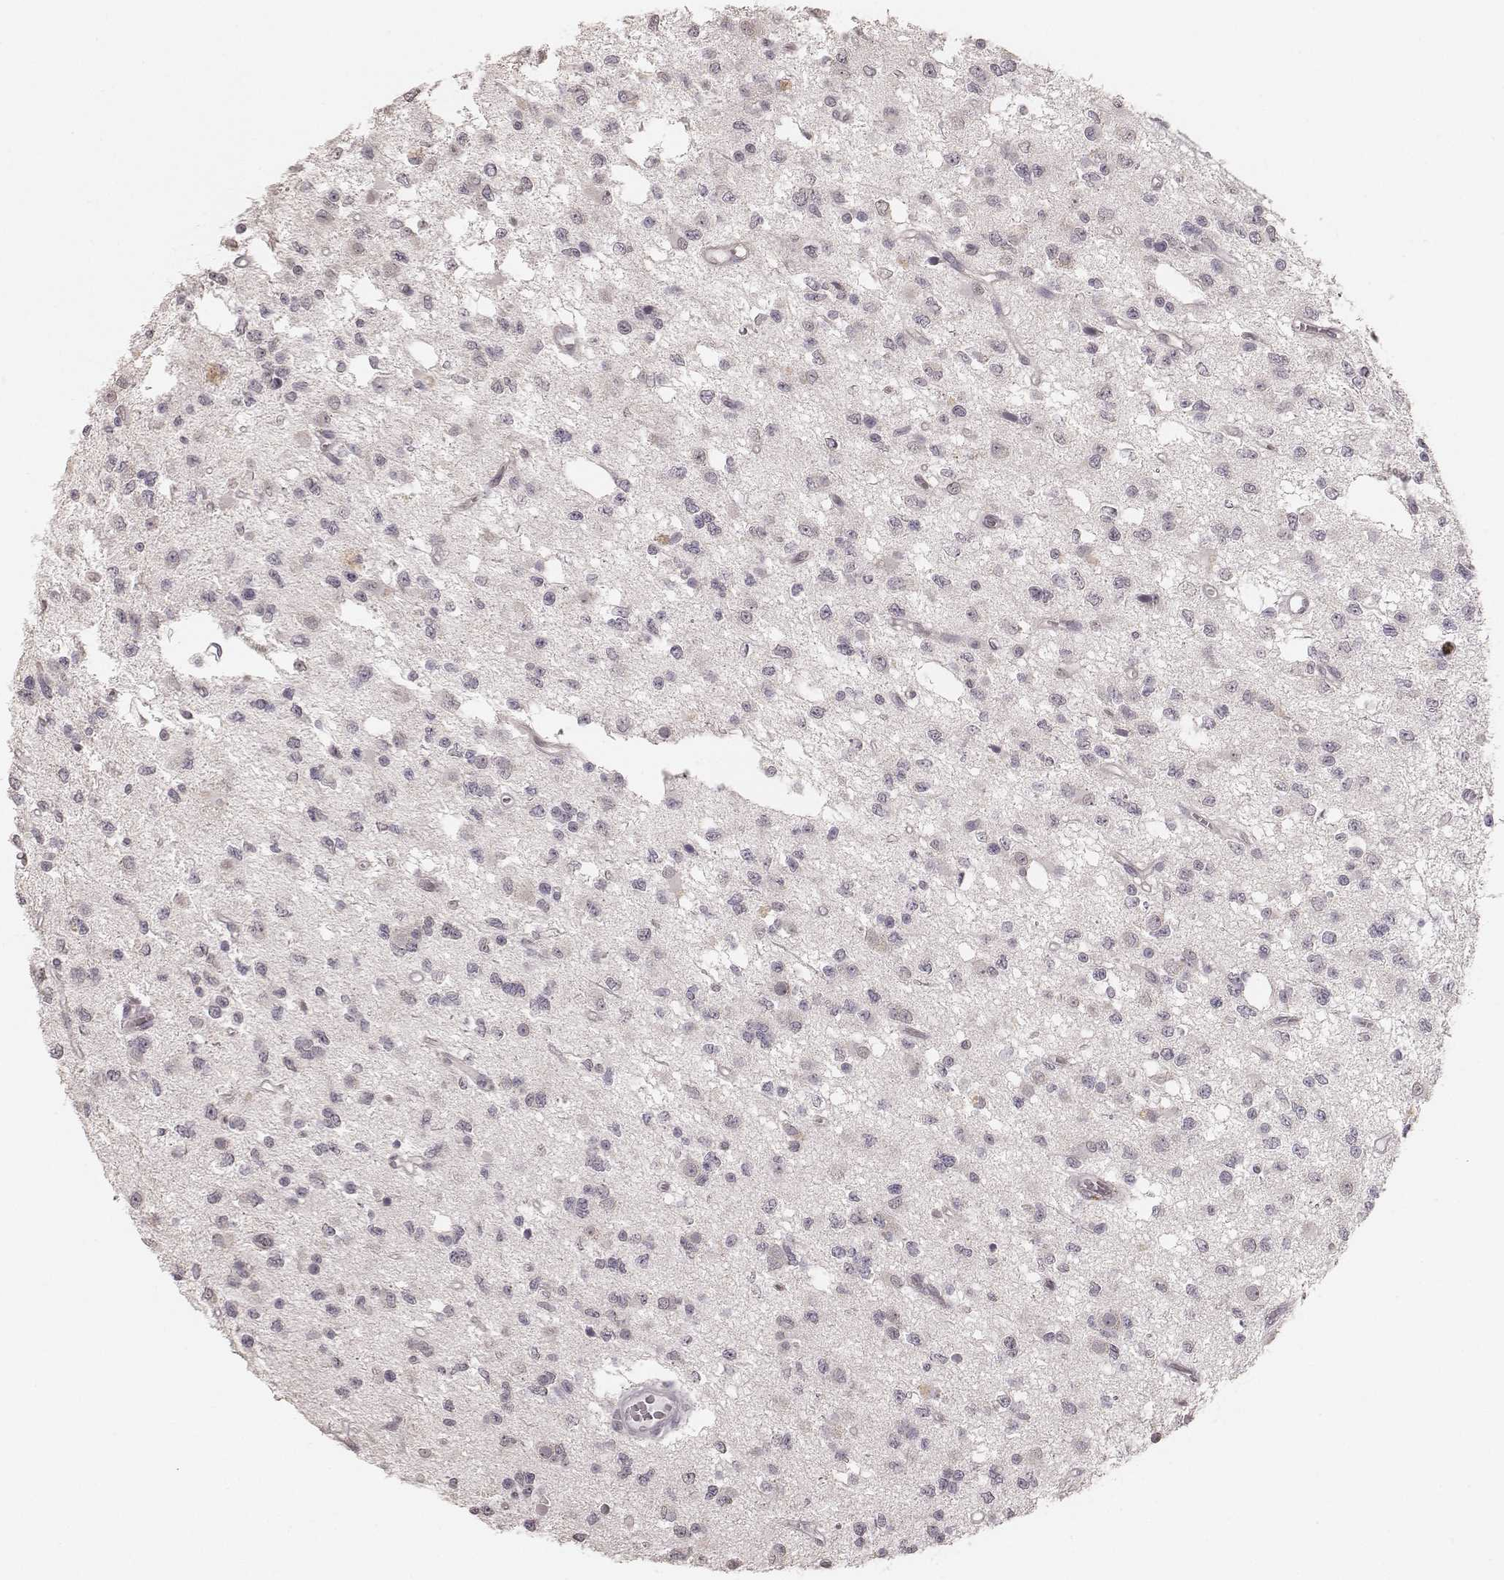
{"staining": {"intensity": "negative", "quantity": "none", "location": "none"}, "tissue": "glioma", "cell_type": "Tumor cells", "image_type": "cancer", "snomed": [{"axis": "morphology", "description": "Glioma, malignant, Low grade"}, {"axis": "topography", "description": "Brain"}], "caption": "Glioma was stained to show a protein in brown. There is no significant staining in tumor cells.", "gene": "LY6K", "patient": {"sex": "female", "age": 45}}